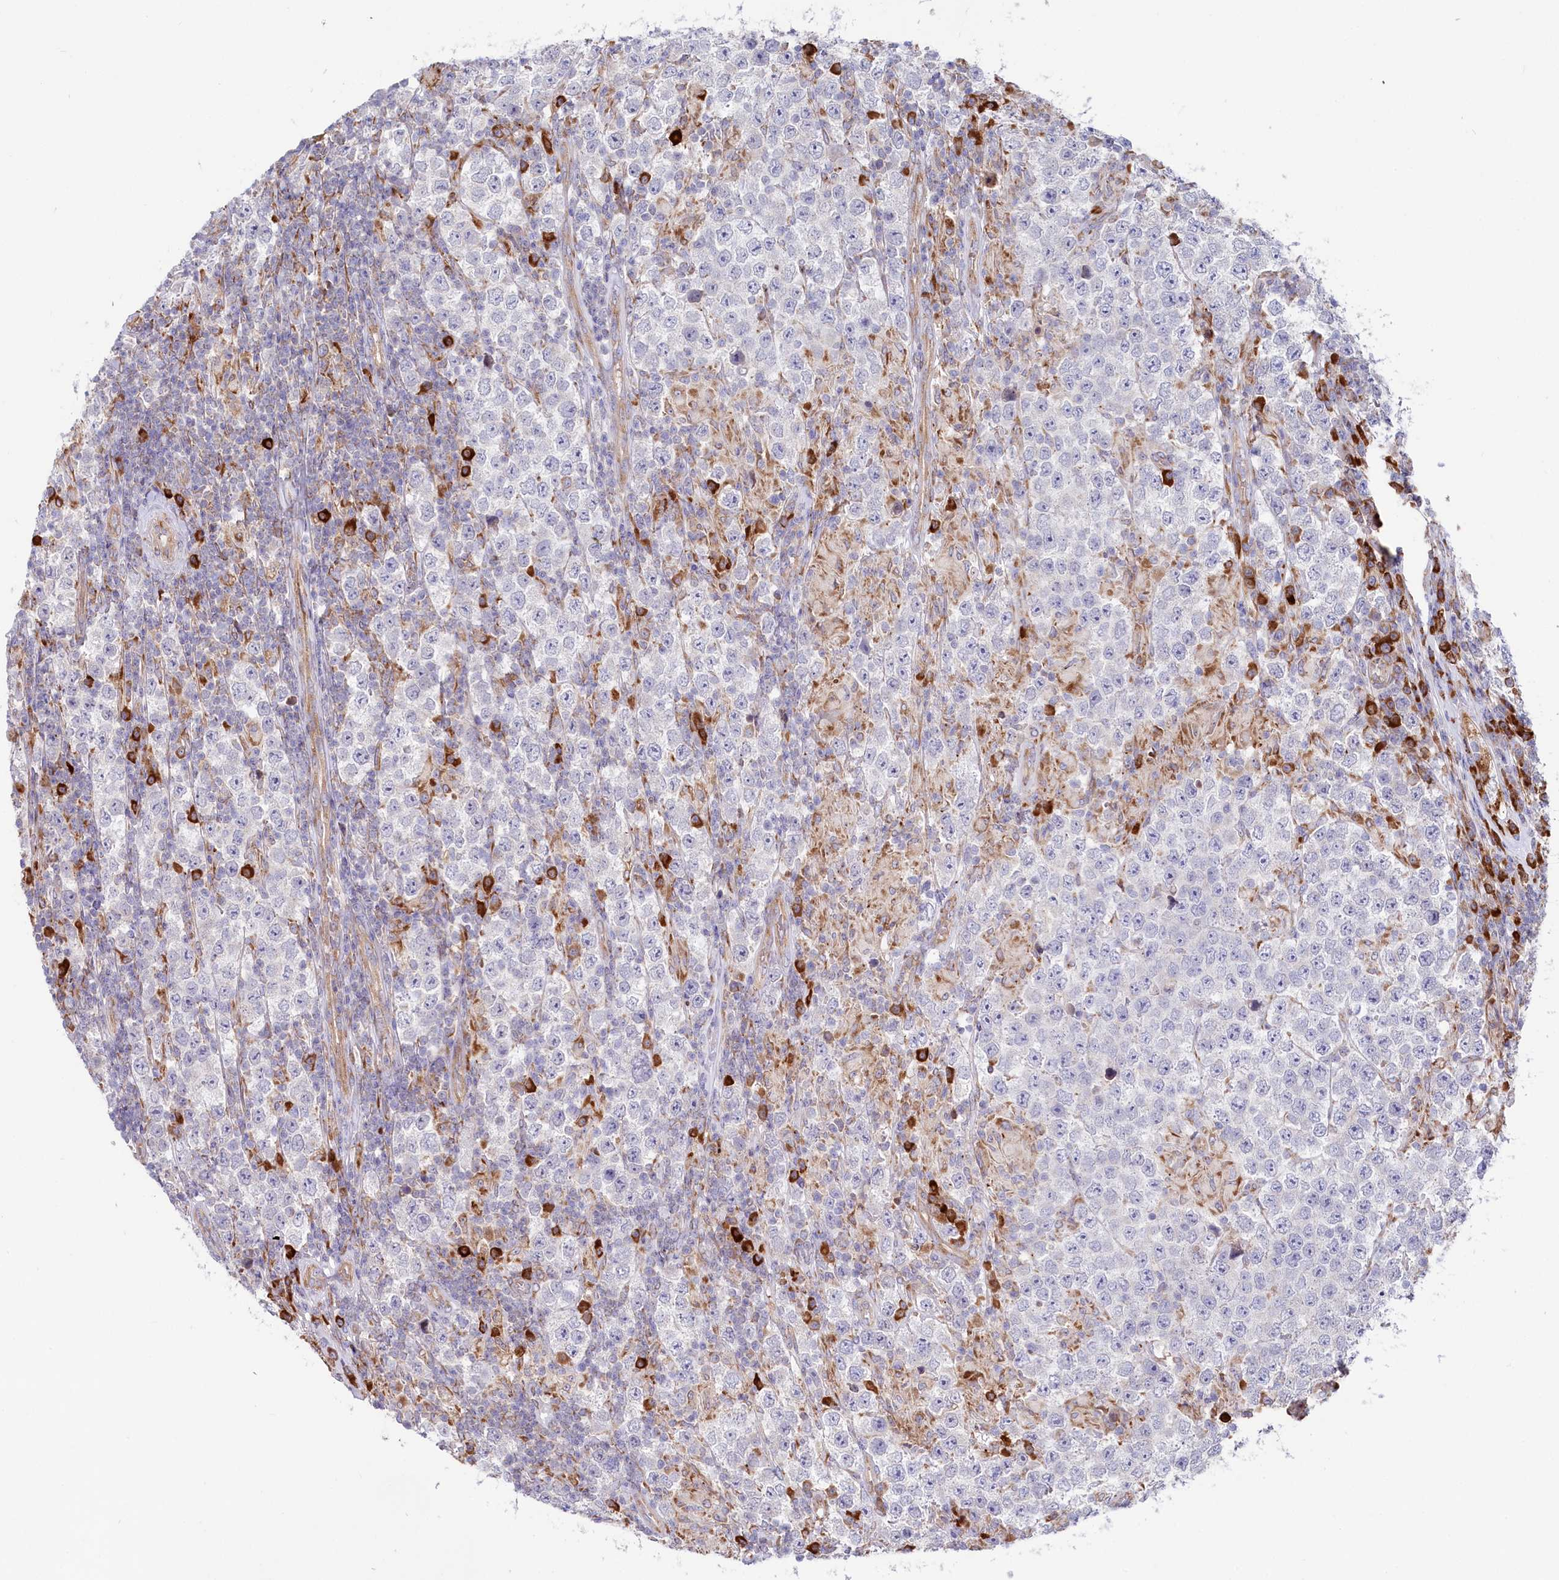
{"staining": {"intensity": "negative", "quantity": "none", "location": "none"}, "tissue": "testis cancer", "cell_type": "Tumor cells", "image_type": "cancer", "snomed": [{"axis": "morphology", "description": "Normal tissue, NOS"}, {"axis": "morphology", "description": "Urothelial carcinoma, High grade"}, {"axis": "morphology", "description": "Seminoma, NOS"}, {"axis": "morphology", "description": "Carcinoma, Embryonal, NOS"}, {"axis": "topography", "description": "Urinary bladder"}, {"axis": "topography", "description": "Testis"}], "caption": "Tumor cells are negative for protein expression in human testis cancer (urothelial carcinoma (high-grade)). (DAB (3,3'-diaminobenzidine) immunohistochemistry visualized using brightfield microscopy, high magnification).", "gene": "CHID1", "patient": {"sex": "male", "age": 41}}